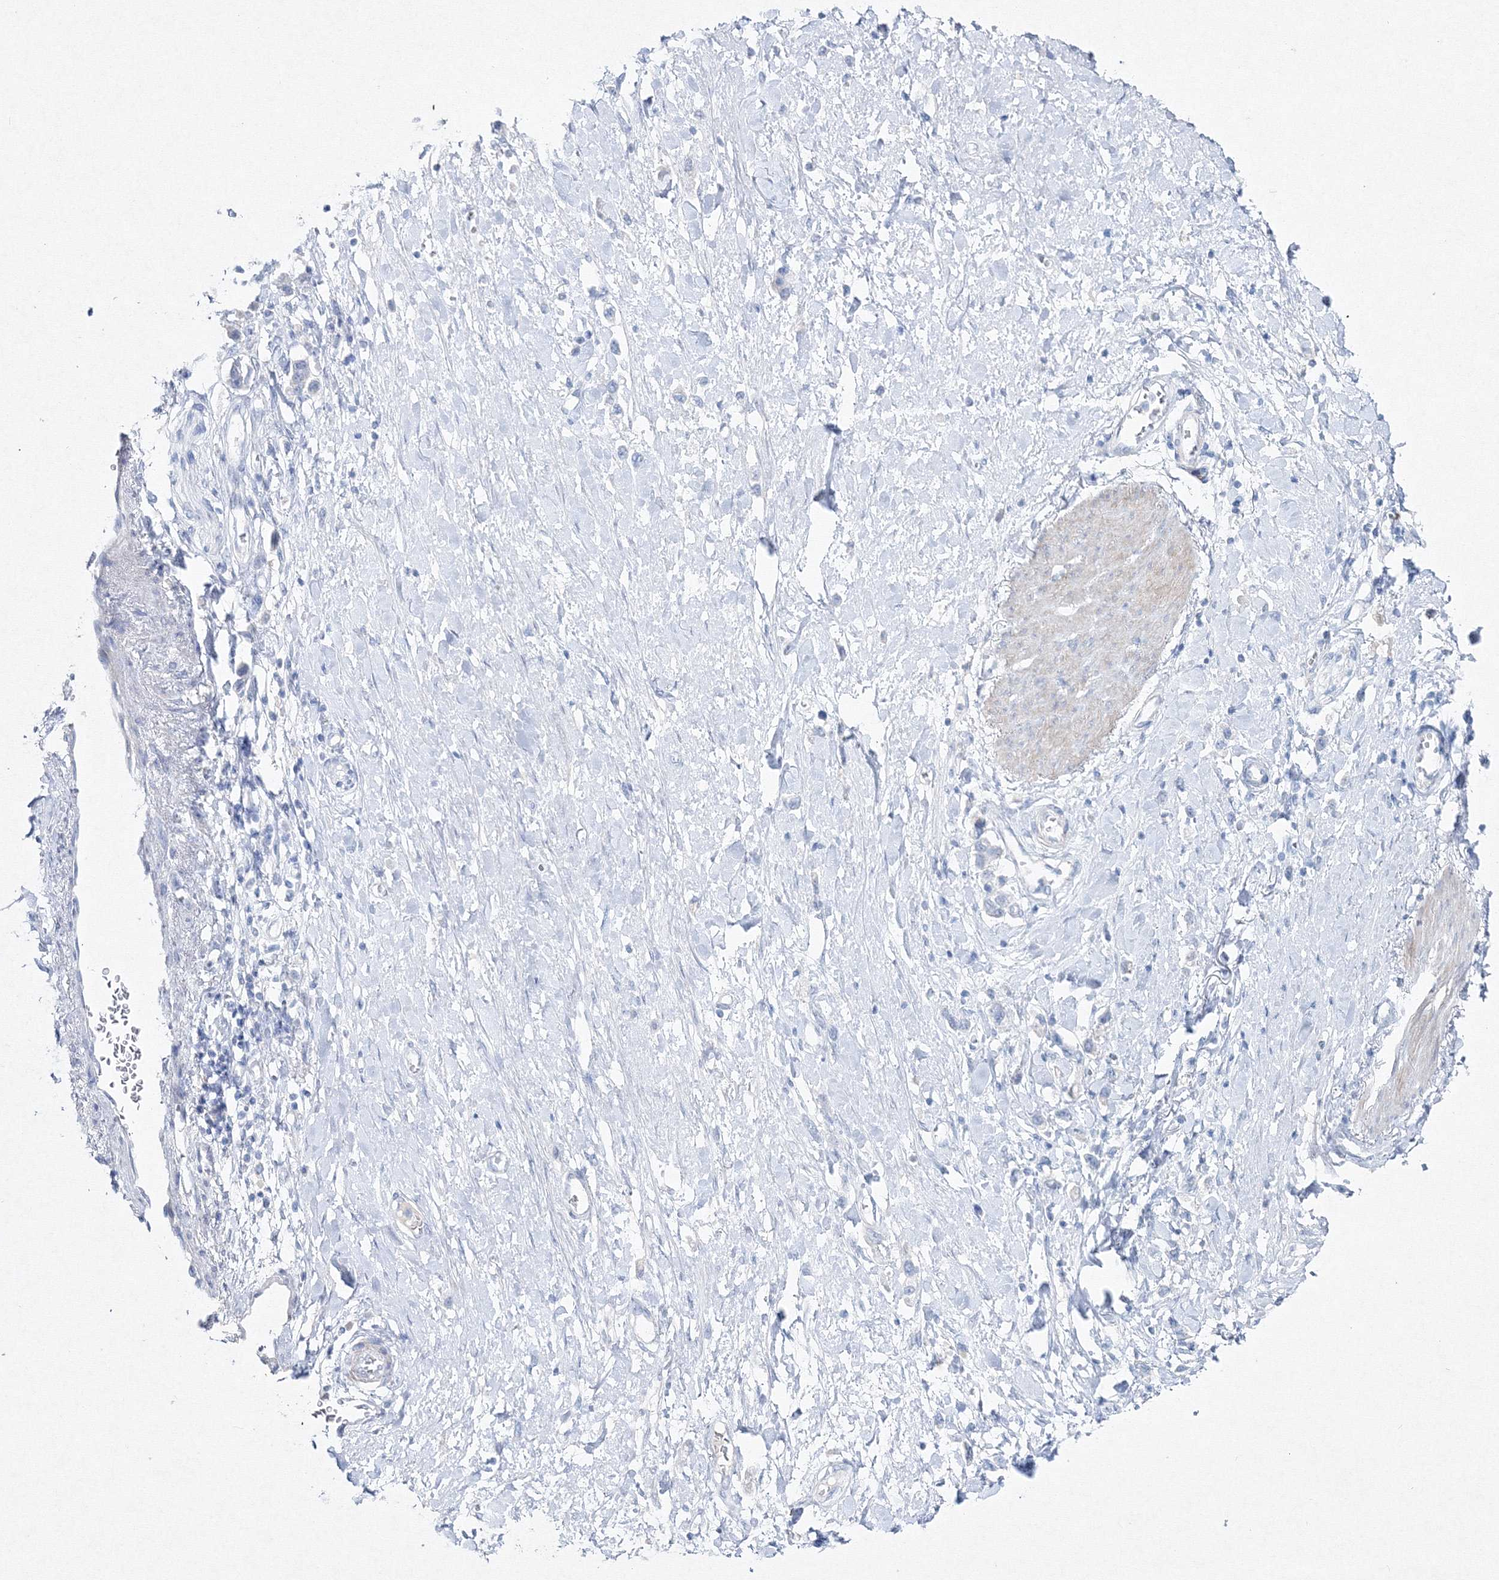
{"staining": {"intensity": "negative", "quantity": "none", "location": "none"}, "tissue": "stomach cancer", "cell_type": "Tumor cells", "image_type": "cancer", "snomed": [{"axis": "morphology", "description": "Adenocarcinoma, NOS"}, {"axis": "topography", "description": "Stomach"}], "caption": "Immunohistochemistry (IHC) of adenocarcinoma (stomach) exhibits no staining in tumor cells. (Brightfield microscopy of DAB (3,3'-diaminobenzidine) IHC at high magnification).", "gene": "GCKR", "patient": {"sex": "female", "age": 65}}